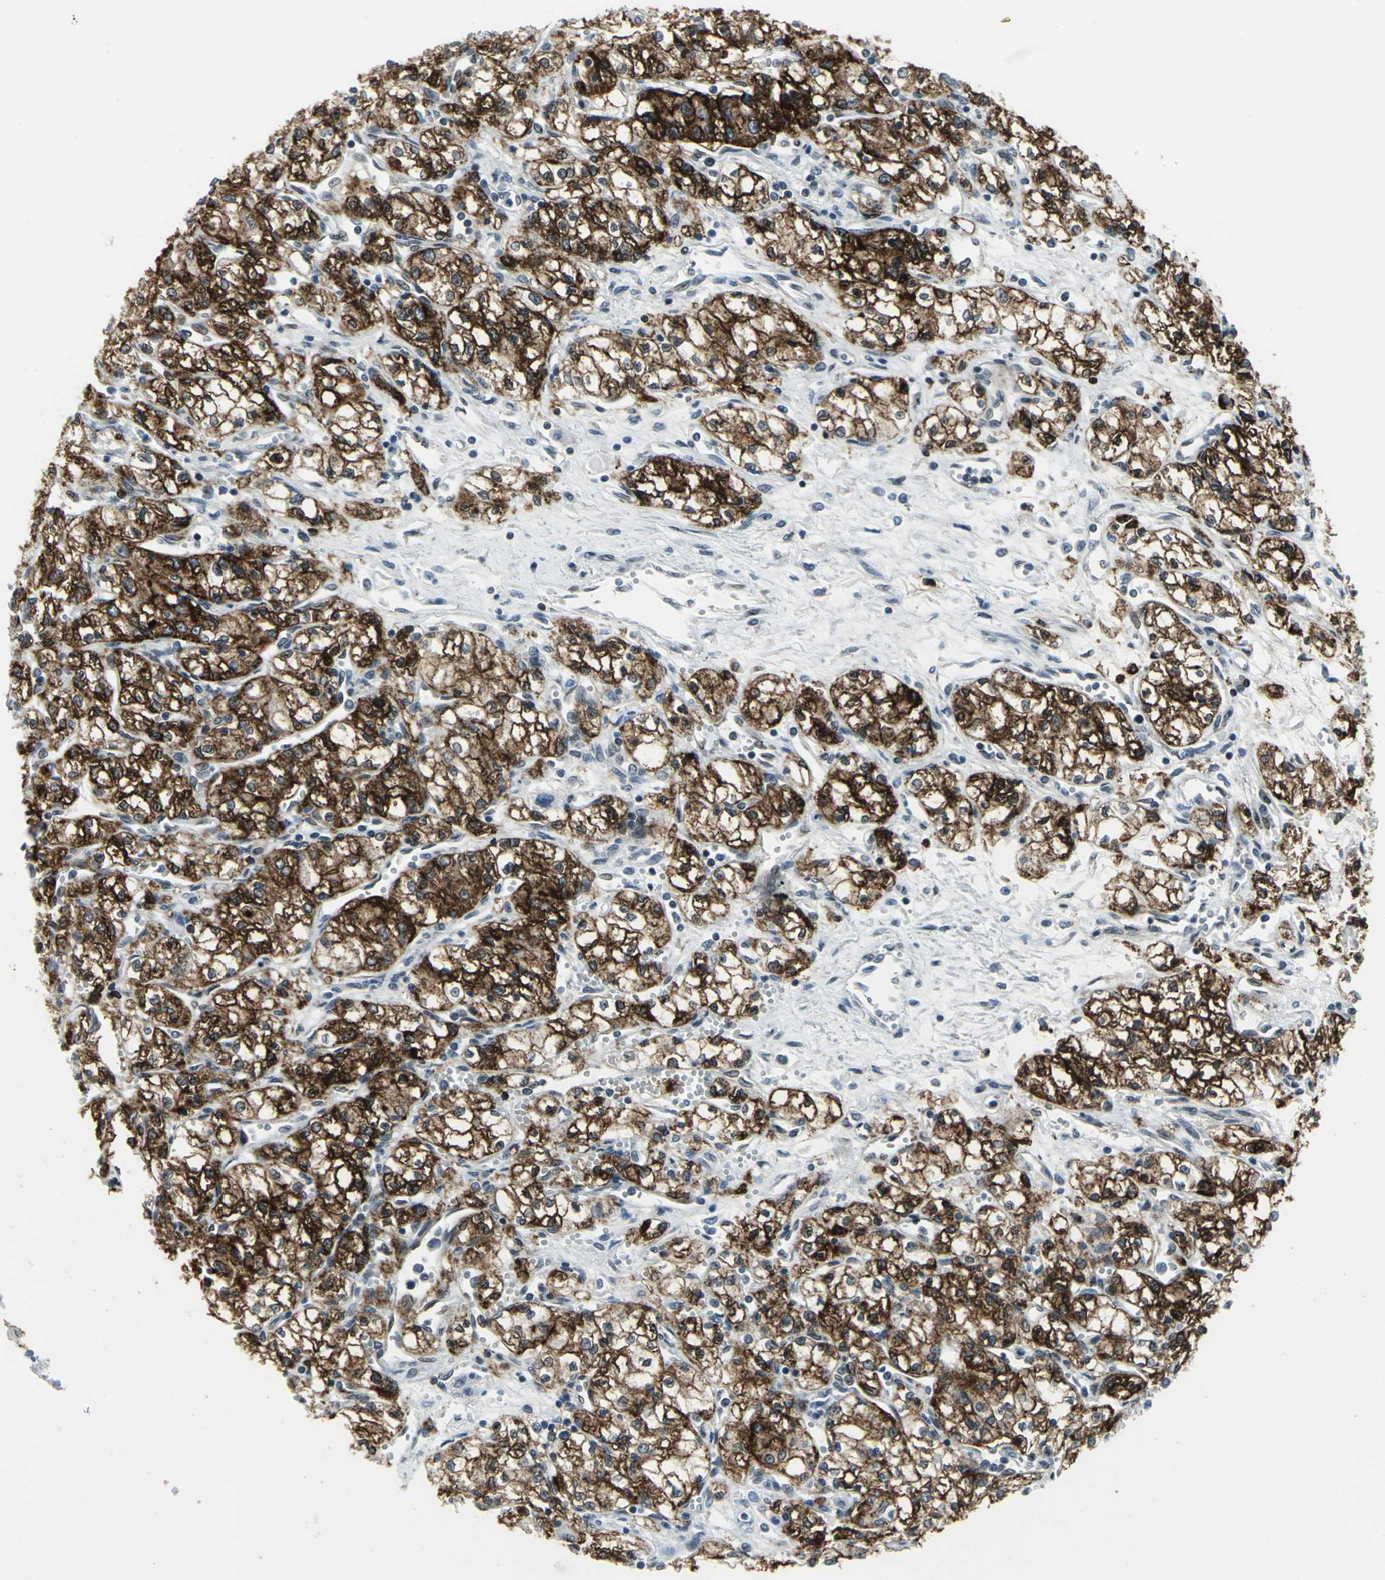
{"staining": {"intensity": "strong", "quantity": ">75%", "location": "cytoplasmic/membranous"}, "tissue": "renal cancer", "cell_type": "Tumor cells", "image_type": "cancer", "snomed": [{"axis": "morphology", "description": "Normal tissue, NOS"}, {"axis": "morphology", "description": "Adenocarcinoma, NOS"}, {"axis": "topography", "description": "Kidney"}], "caption": "This is a micrograph of IHC staining of renal cancer (adenocarcinoma), which shows strong positivity in the cytoplasmic/membranous of tumor cells.", "gene": "SNUPN", "patient": {"sex": "male", "age": 59}}